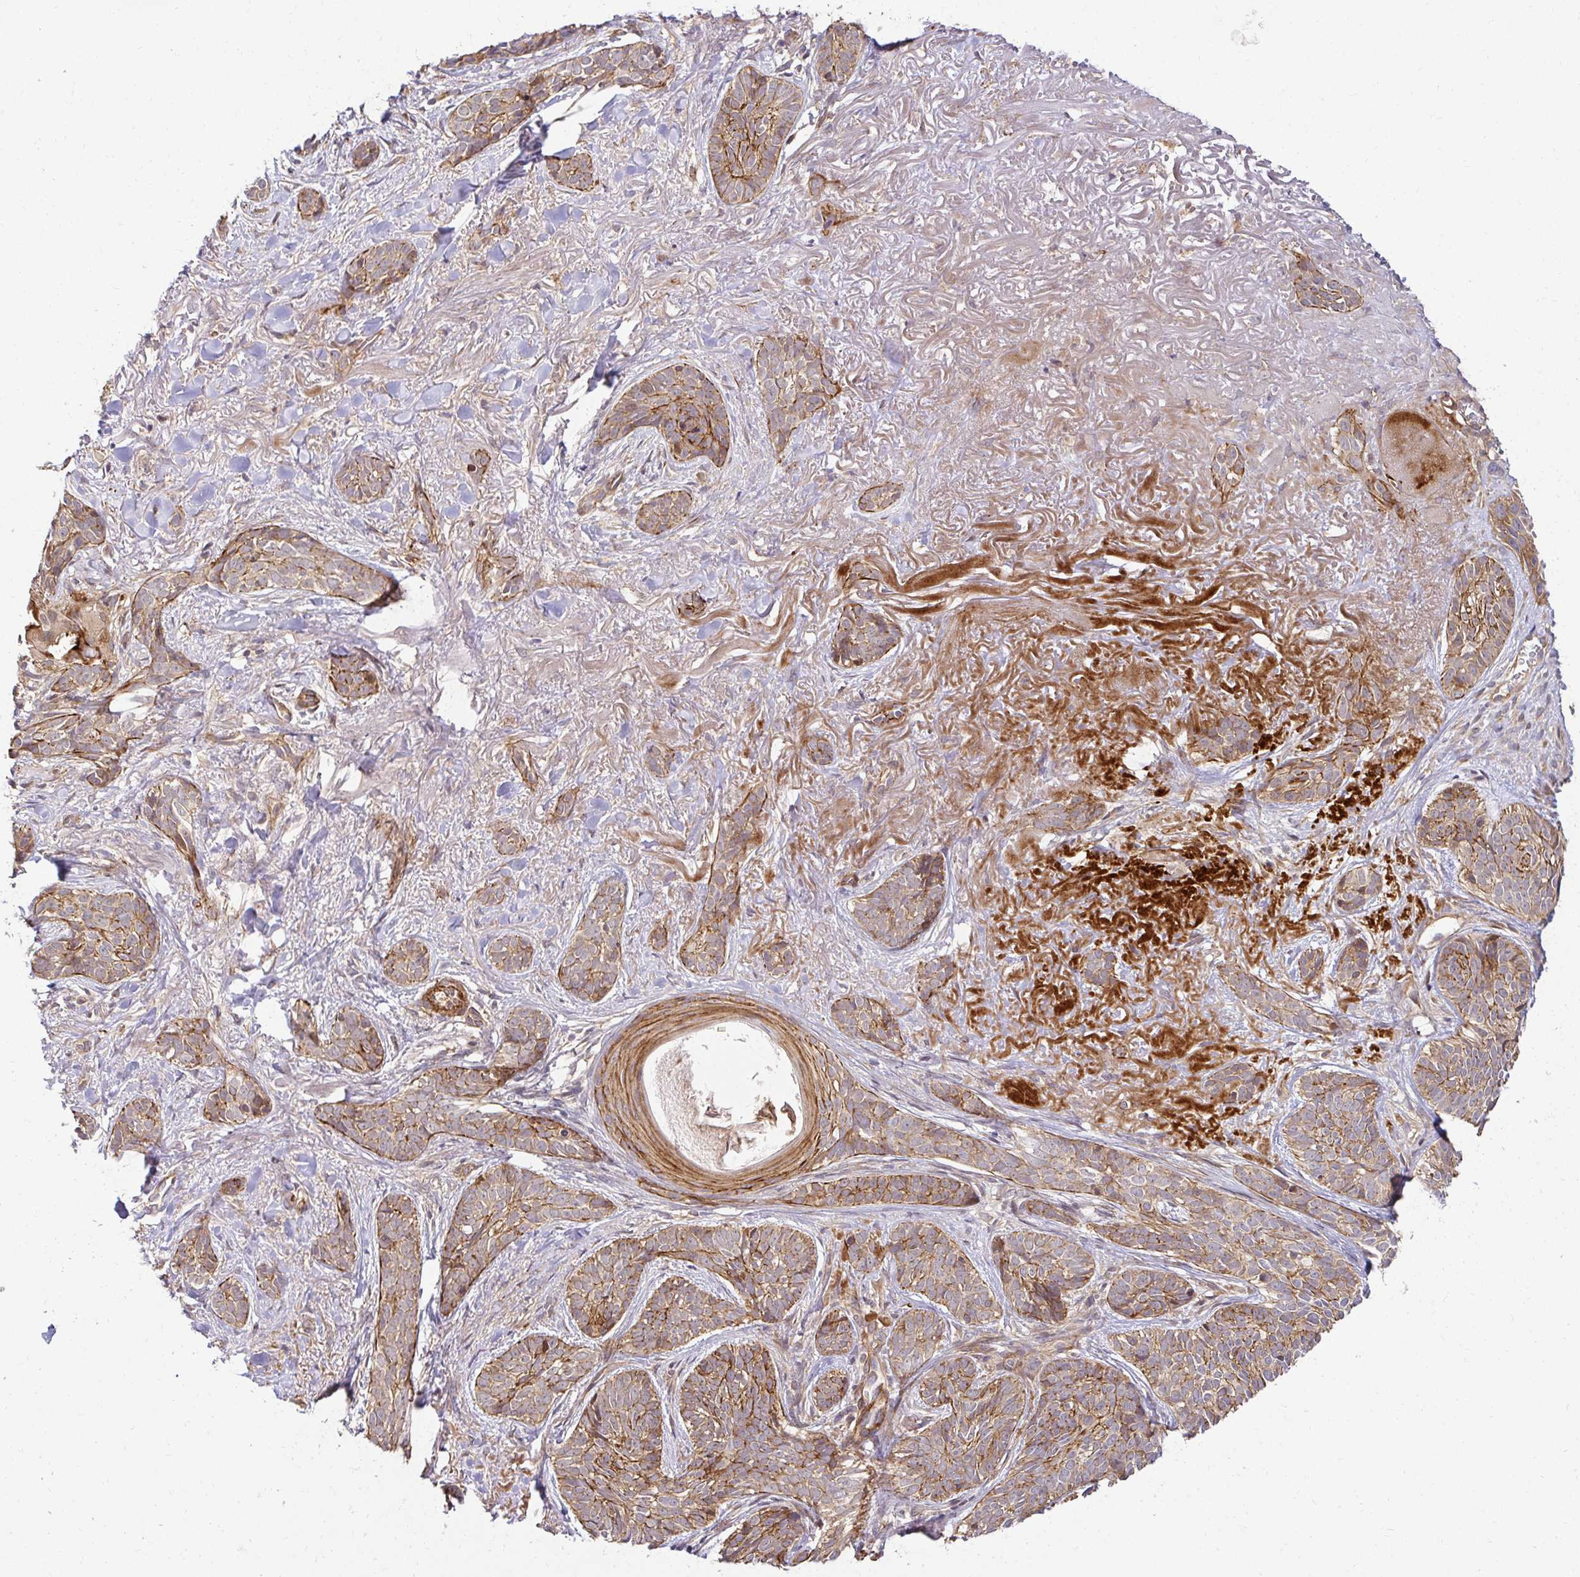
{"staining": {"intensity": "moderate", "quantity": "25%-75%", "location": "cytoplasmic/membranous"}, "tissue": "skin cancer", "cell_type": "Tumor cells", "image_type": "cancer", "snomed": [{"axis": "morphology", "description": "Basal cell carcinoma"}, {"axis": "morphology", "description": "BCC, high aggressive"}, {"axis": "topography", "description": "Skin"}], "caption": "A brown stain shows moderate cytoplasmic/membranous positivity of a protein in skin cancer tumor cells. Using DAB (3,3'-diaminobenzidine) (brown) and hematoxylin (blue) stains, captured at high magnification using brightfield microscopy.", "gene": "PSMA4", "patient": {"sex": "female", "age": 79}}